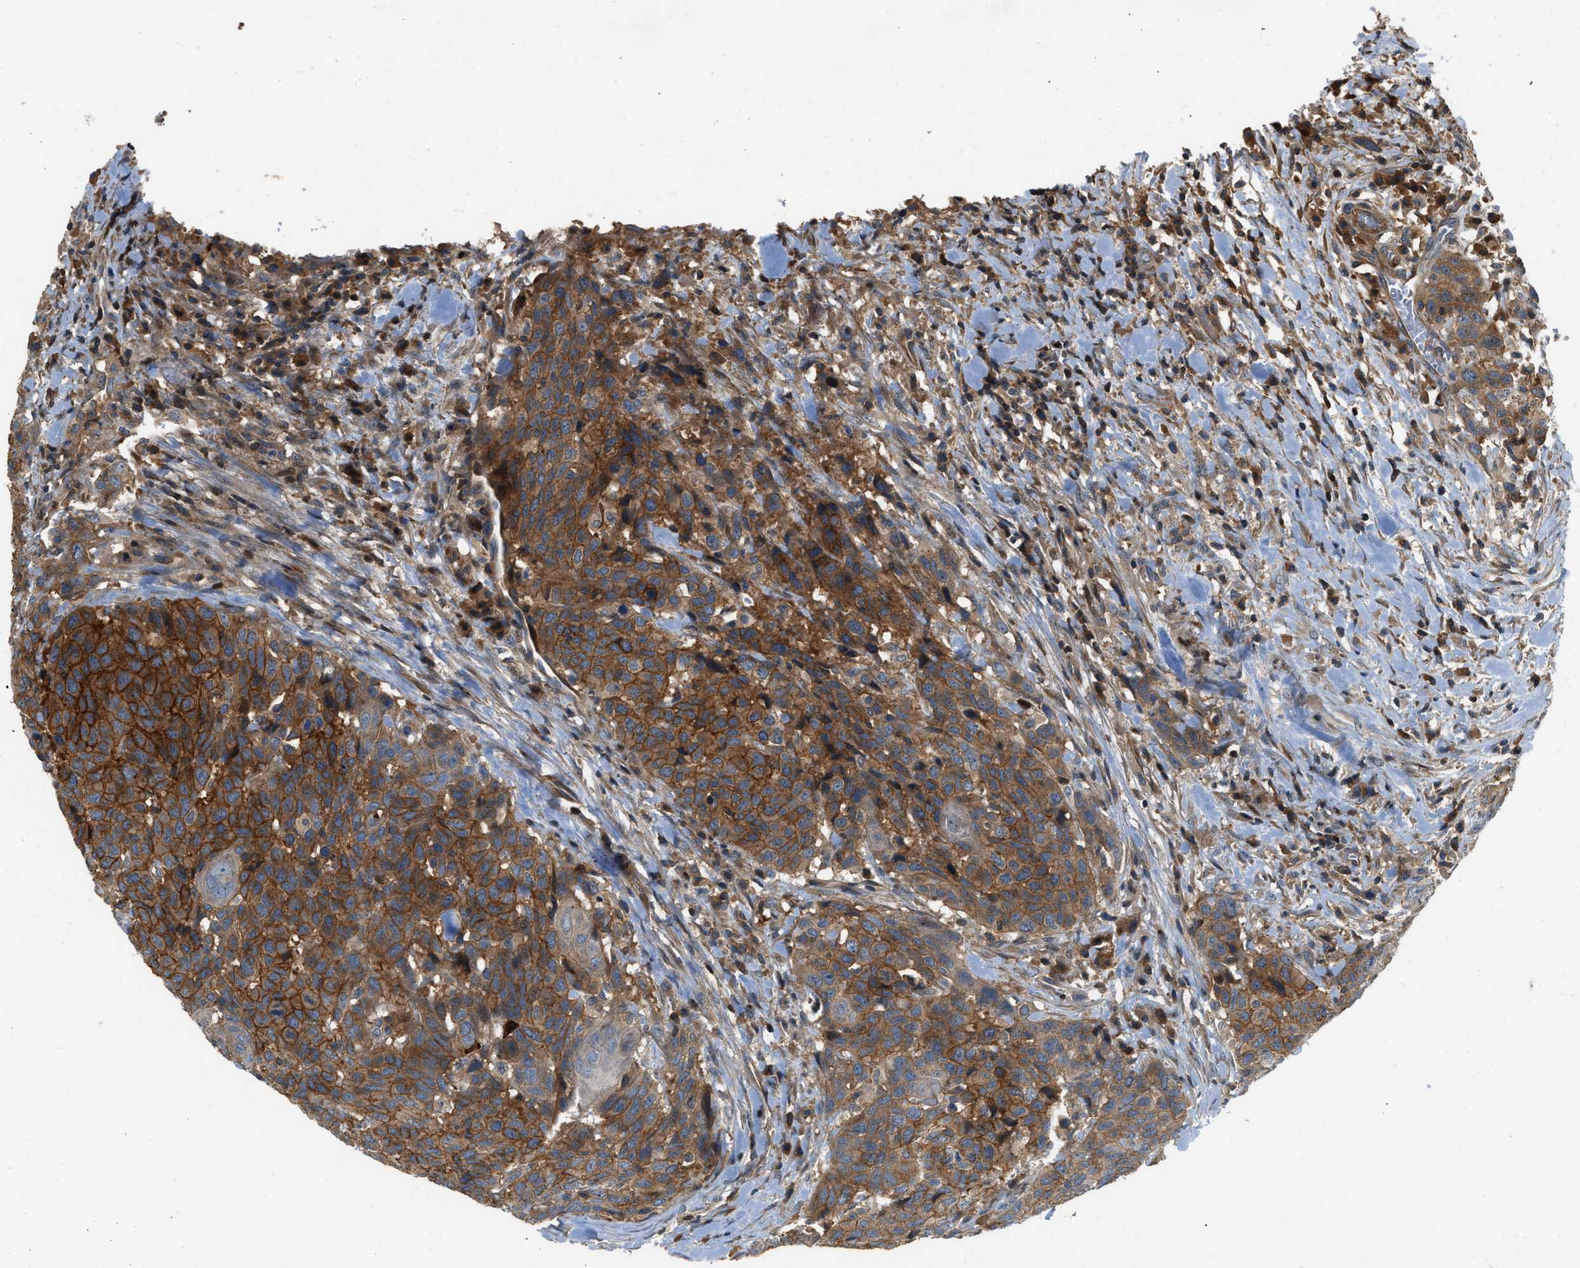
{"staining": {"intensity": "strong", "quantity": ">75%", "location": "cytoplasmic/membranous"}, "tissue": "head and neck cancer", "cell_type": "Tumor cells", "image_type": "cancer", "snomed": [{"axis": "morphology", "description": "Squamous cell carcinoma, NOS"}, {"axis": "topography", "description": "Head-Neck"}], "caption": "This is an image of immunohistochemistry staining of squamous cell carcinoma (head and neck), which shows strong staining in the cytoplasmic/membranous of tumor cells.", "gene": "CNNM3", "patient": {"sex": "male", "age": 66}}